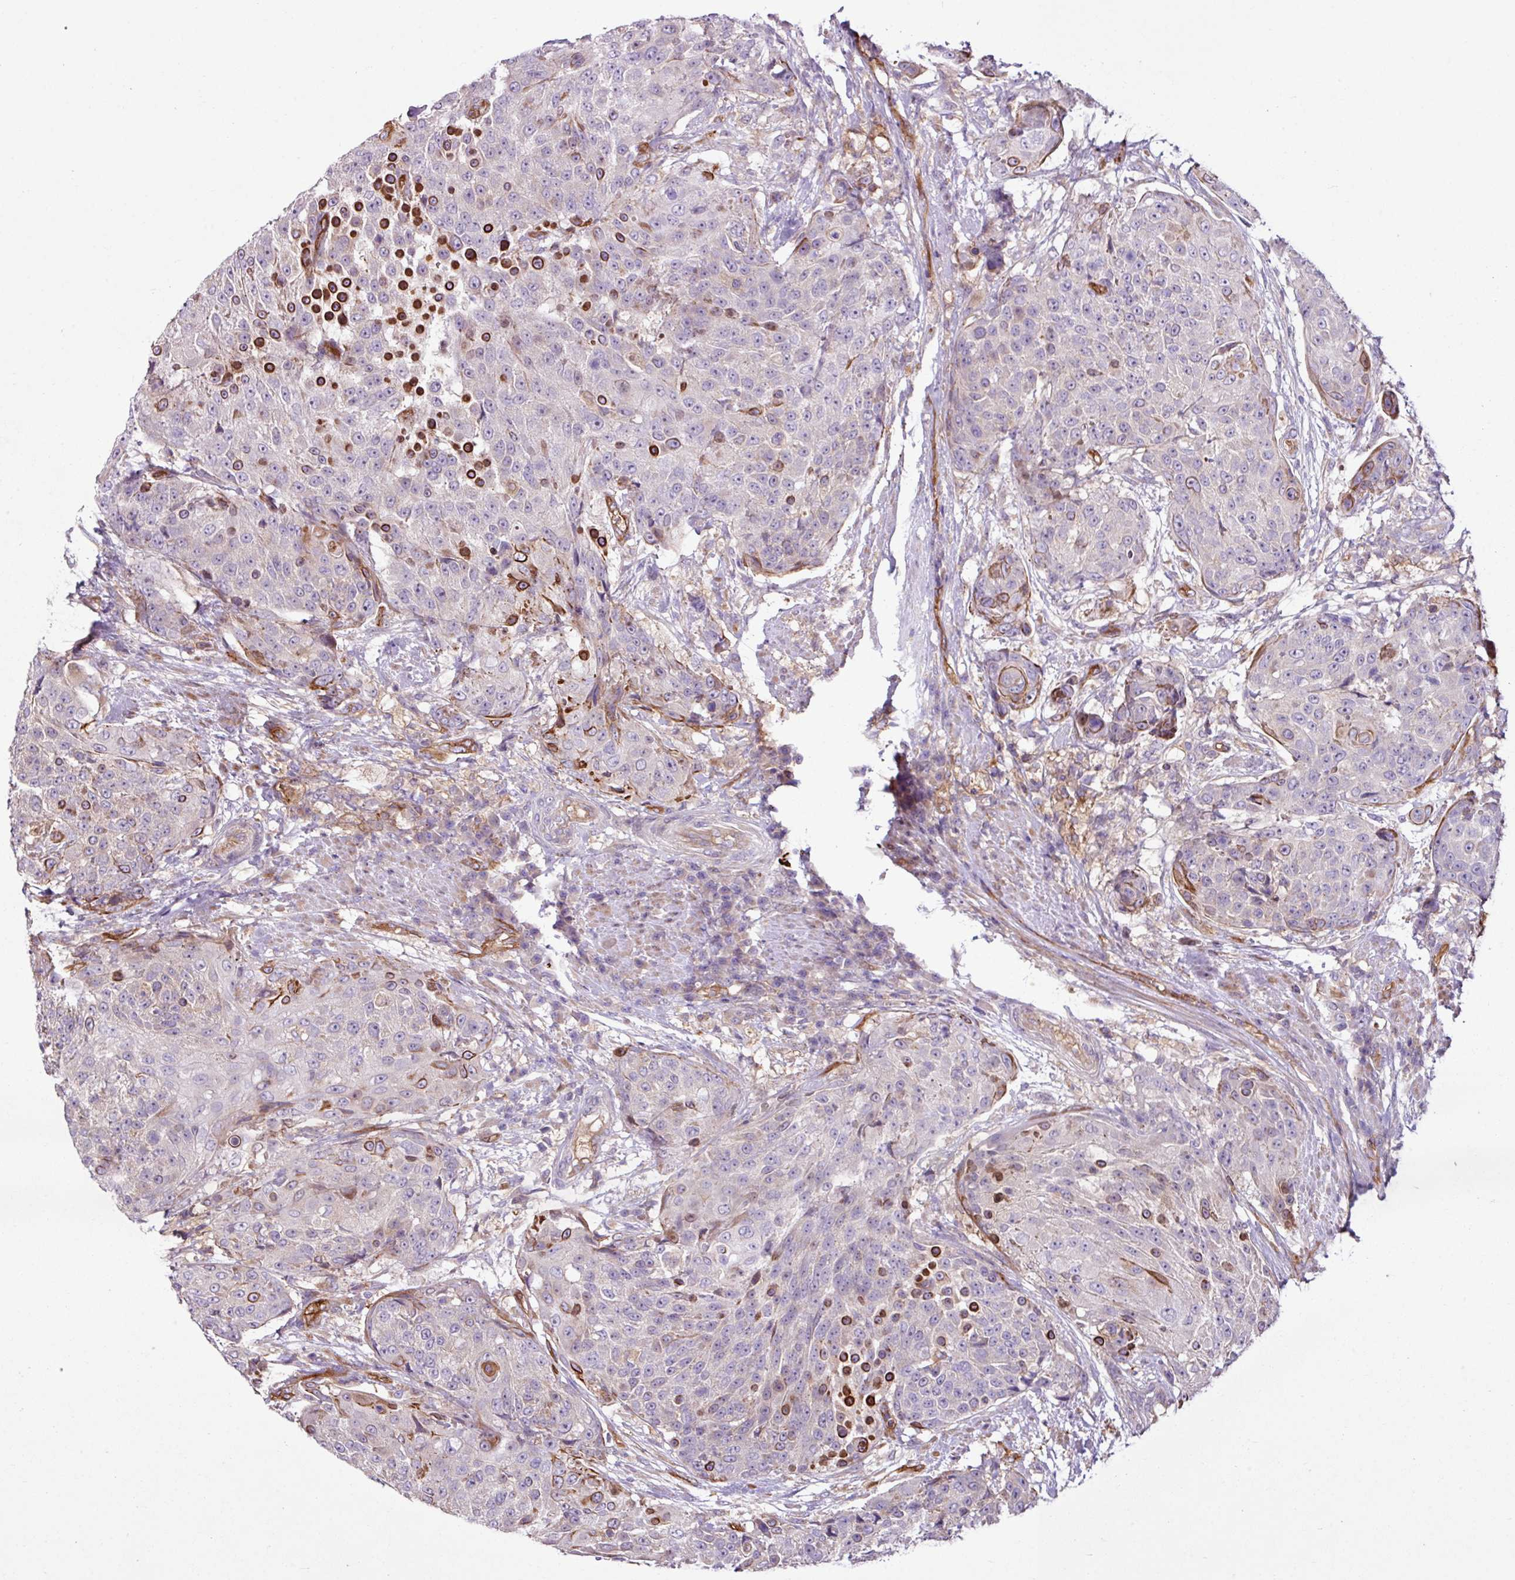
{"staining": {"intensity": "strong", "quantity": "<25%", "location": "cytoplasmic/membranous"}, "tissue": "urothelial cancer", "cell_type": "Tumor cells", "image_type": "cancer", "snomed": [{"axis": "morphology", "description": "Urothelial carcinoma, High grade"}, {"axis": "topography", "description": "Urinary bladder"}], "caption": "Immunohistochemistry (IHC) micrograph of urothelial carcinoma (high-grade) stained for a protein (brown), which displays medium levels of strong cytoplasmic/membranous expression in approximately <25% of tumor cells.", "gene": "ZNF106", "patient": {"sex": "female", "age": 63}}